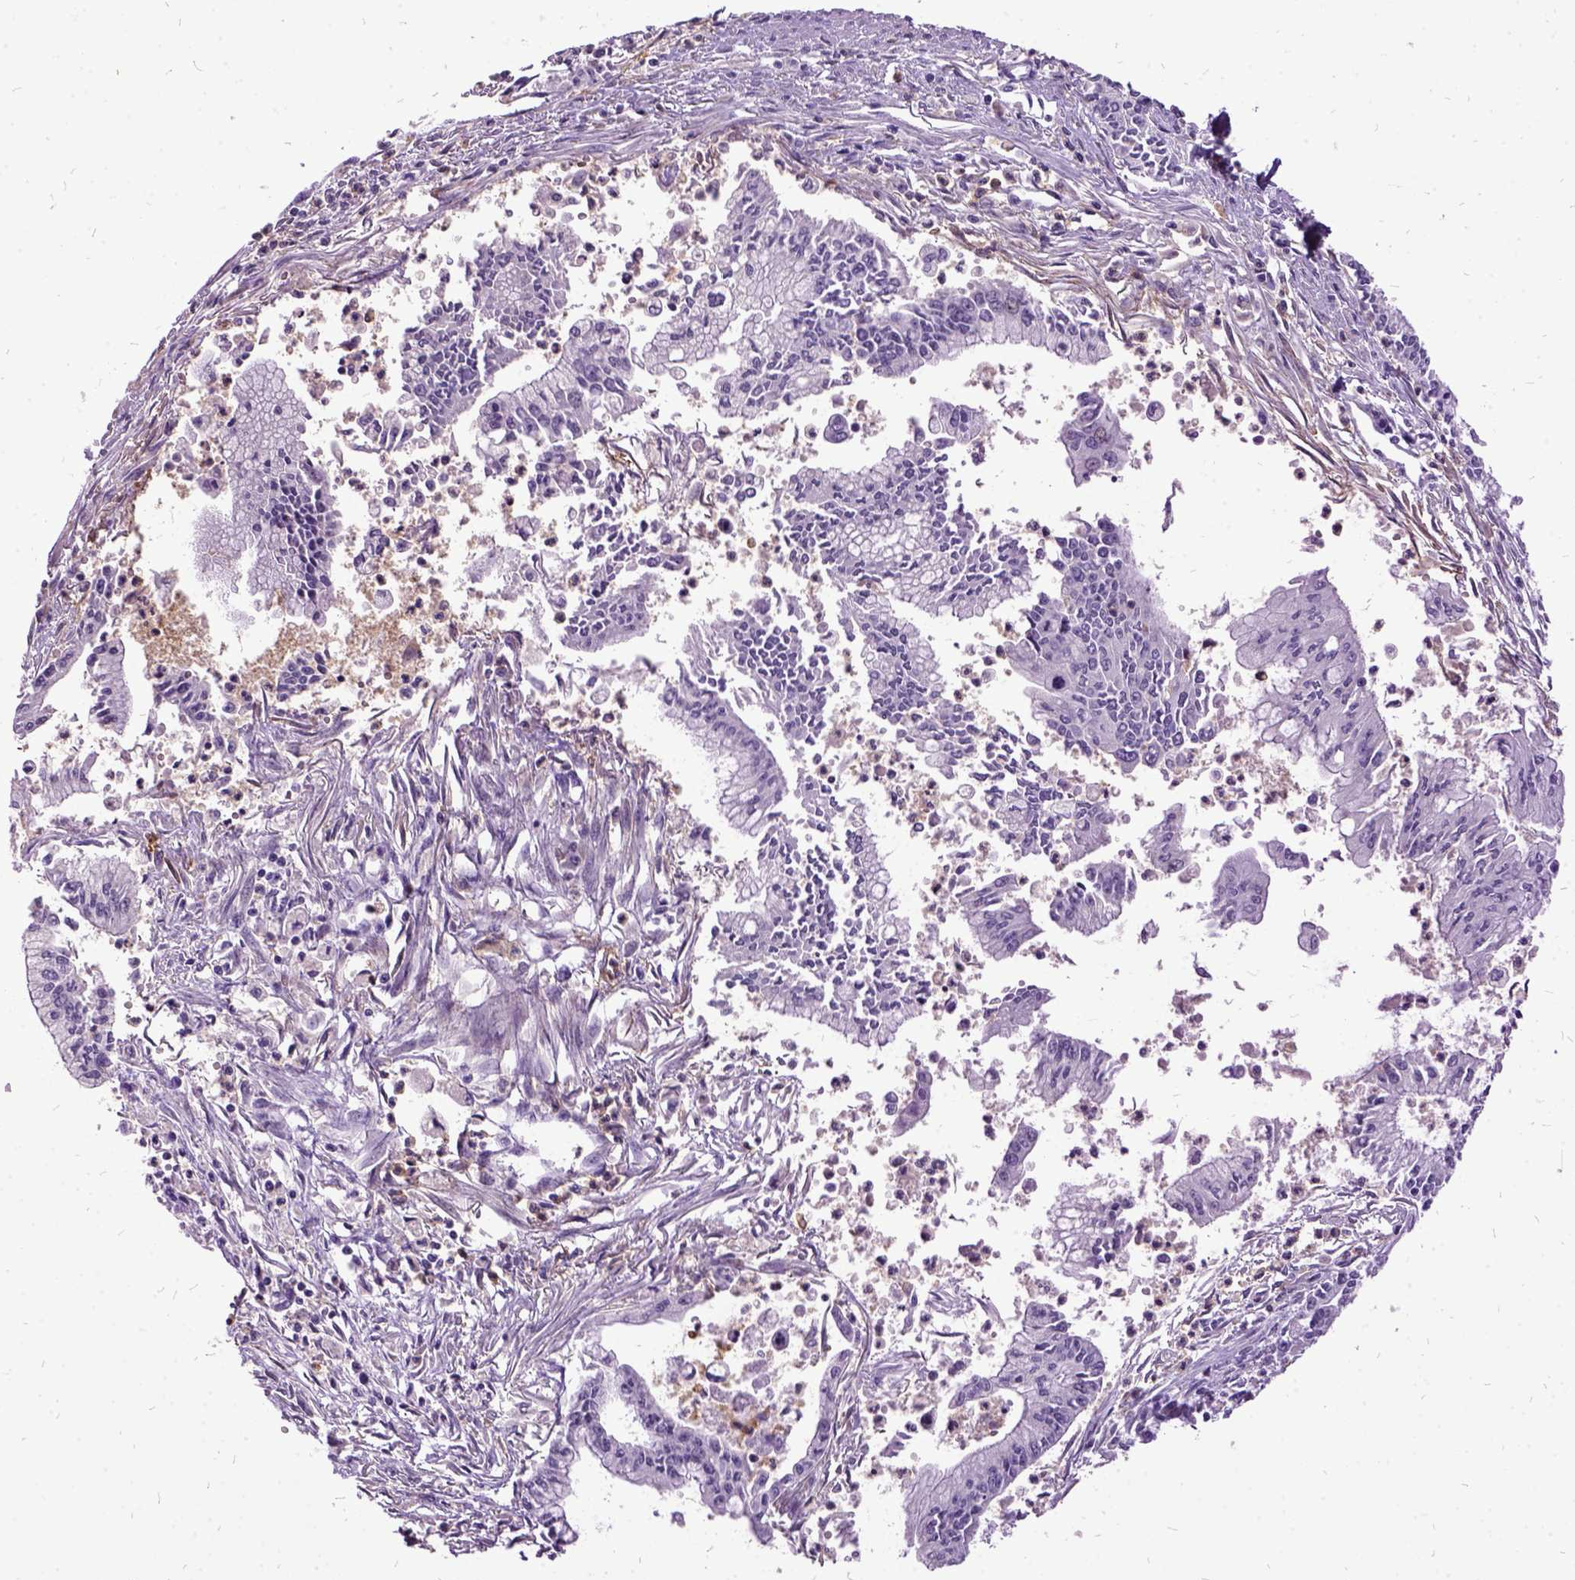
{"staining": {"intensity": "negative", "quantity": "none", "location": "none"}, "tissue": "pancreatic cancer", "cell_type": "Tumor cells", "image_type": "cancer", "snomed": [{"axis": "morphology", "description": "Adenocarcinoma, NOS"}, {"axis": "topography", "description": "Pancreas"}], "caption": "The histopathology image displays no significant positivity in tumor cells of adenocarcinoma (pancreatic). The staining is performed using DAB (3,3'-diaminobenzidine) brown chromogen with nuclei counter-stained in using hematoxylin.", "gene": "MME", "patient": {"sex": "female", "age": 65}}